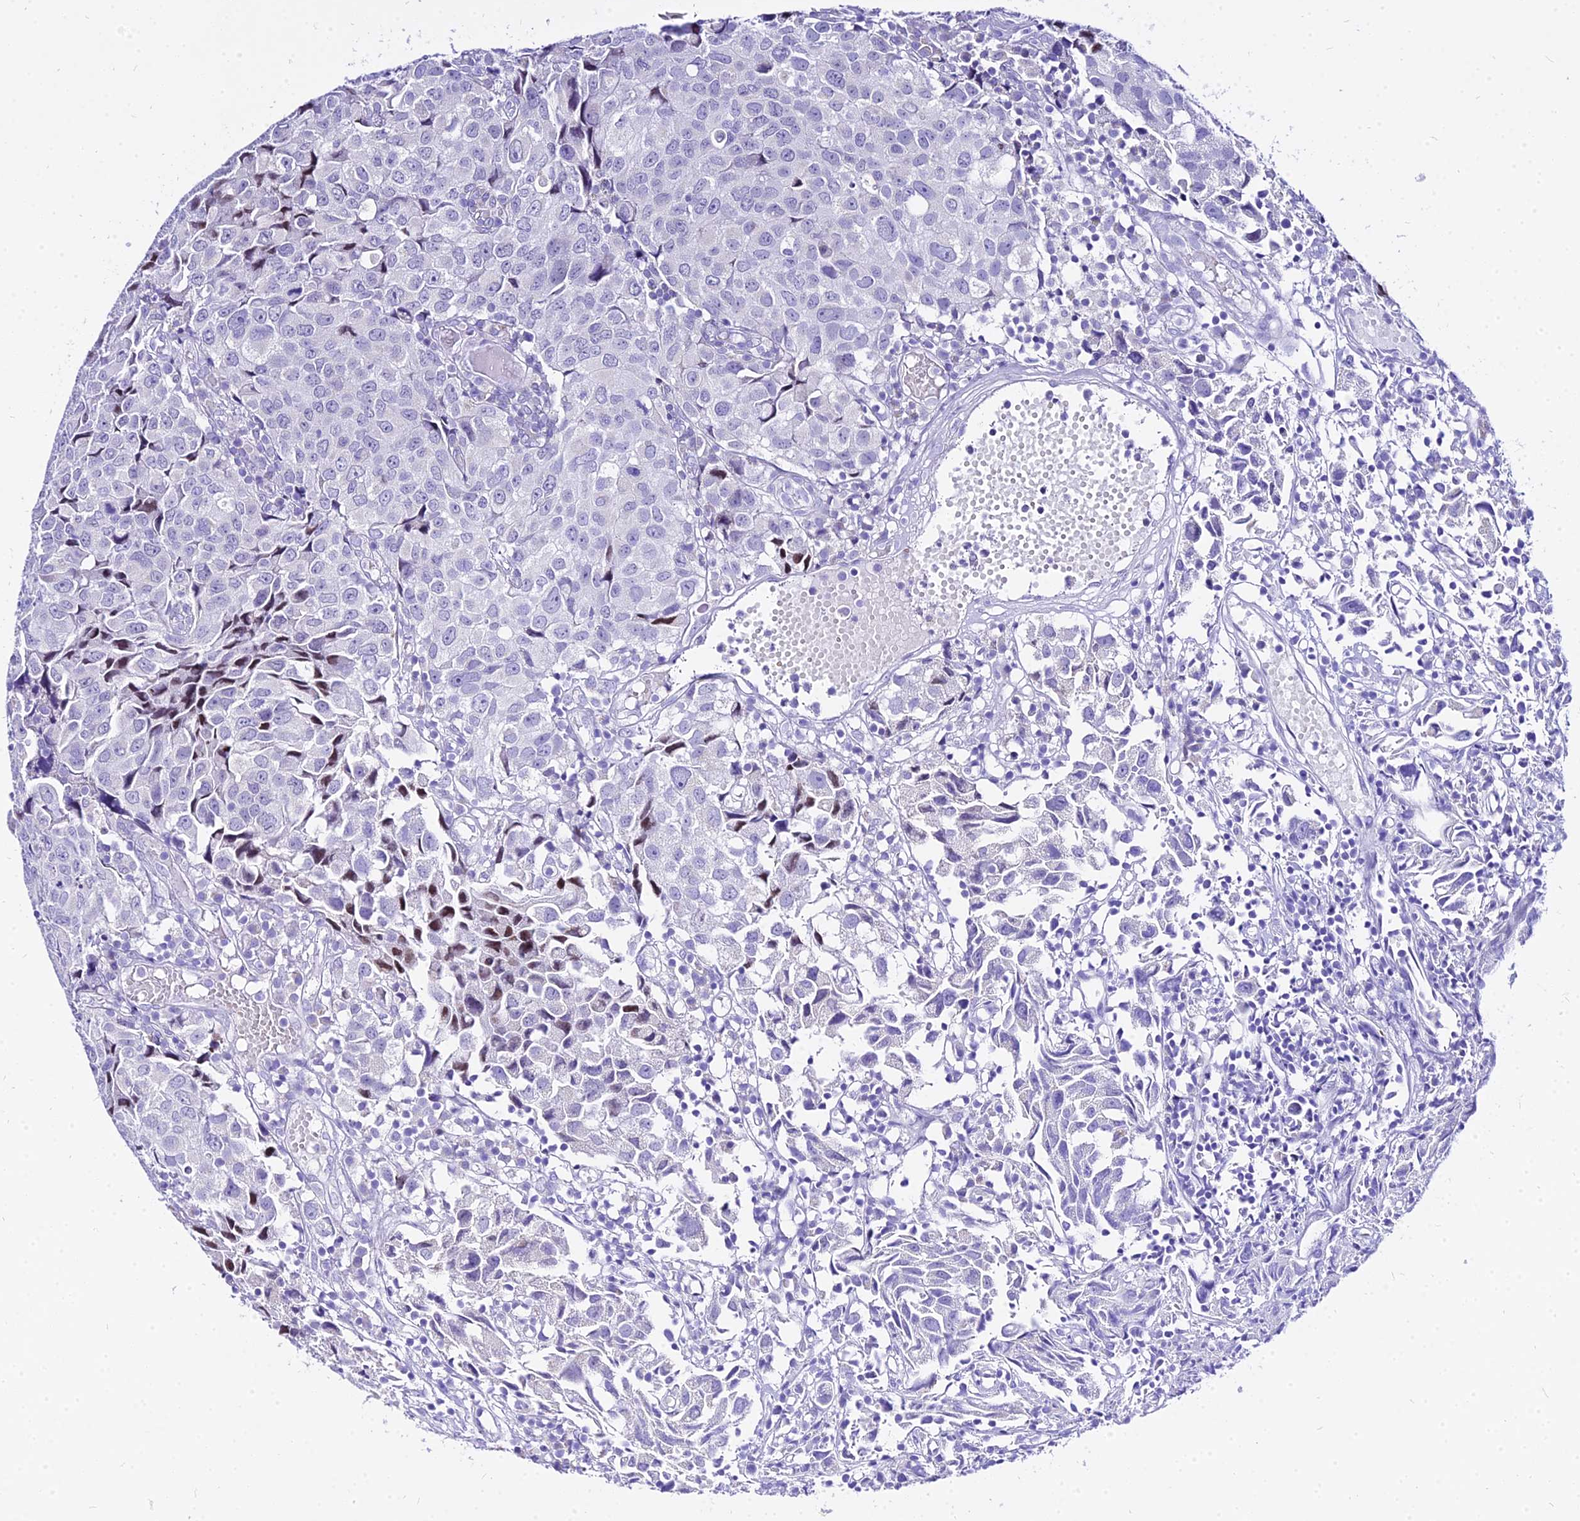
{"staining": {"intensity": "negative", "quantity": "none", "location": "none"}, "tissue": "urothelial cancer", "cell_type": "Tumor cells", "image_type": "cancer", "snomed": [{"axis": "morphology", "description": "Urothelial carcinoma, High grade"}, {"axis": "topography", "description": "Urinary bladder"}], "caption": "Immunohistochemistry image of neoplastic tissue: human urothelial carcinoma (high-grade) stained with DAB (3,3'-diaminobenzidine) displays no significant protein expression in tumor cells. (Brightfield microscopy of DAB (3,3'-diaminobenzidine) IHC at high magnification).", "gene": "CARD18", "patient": {"sex": "female", "age": 75}}